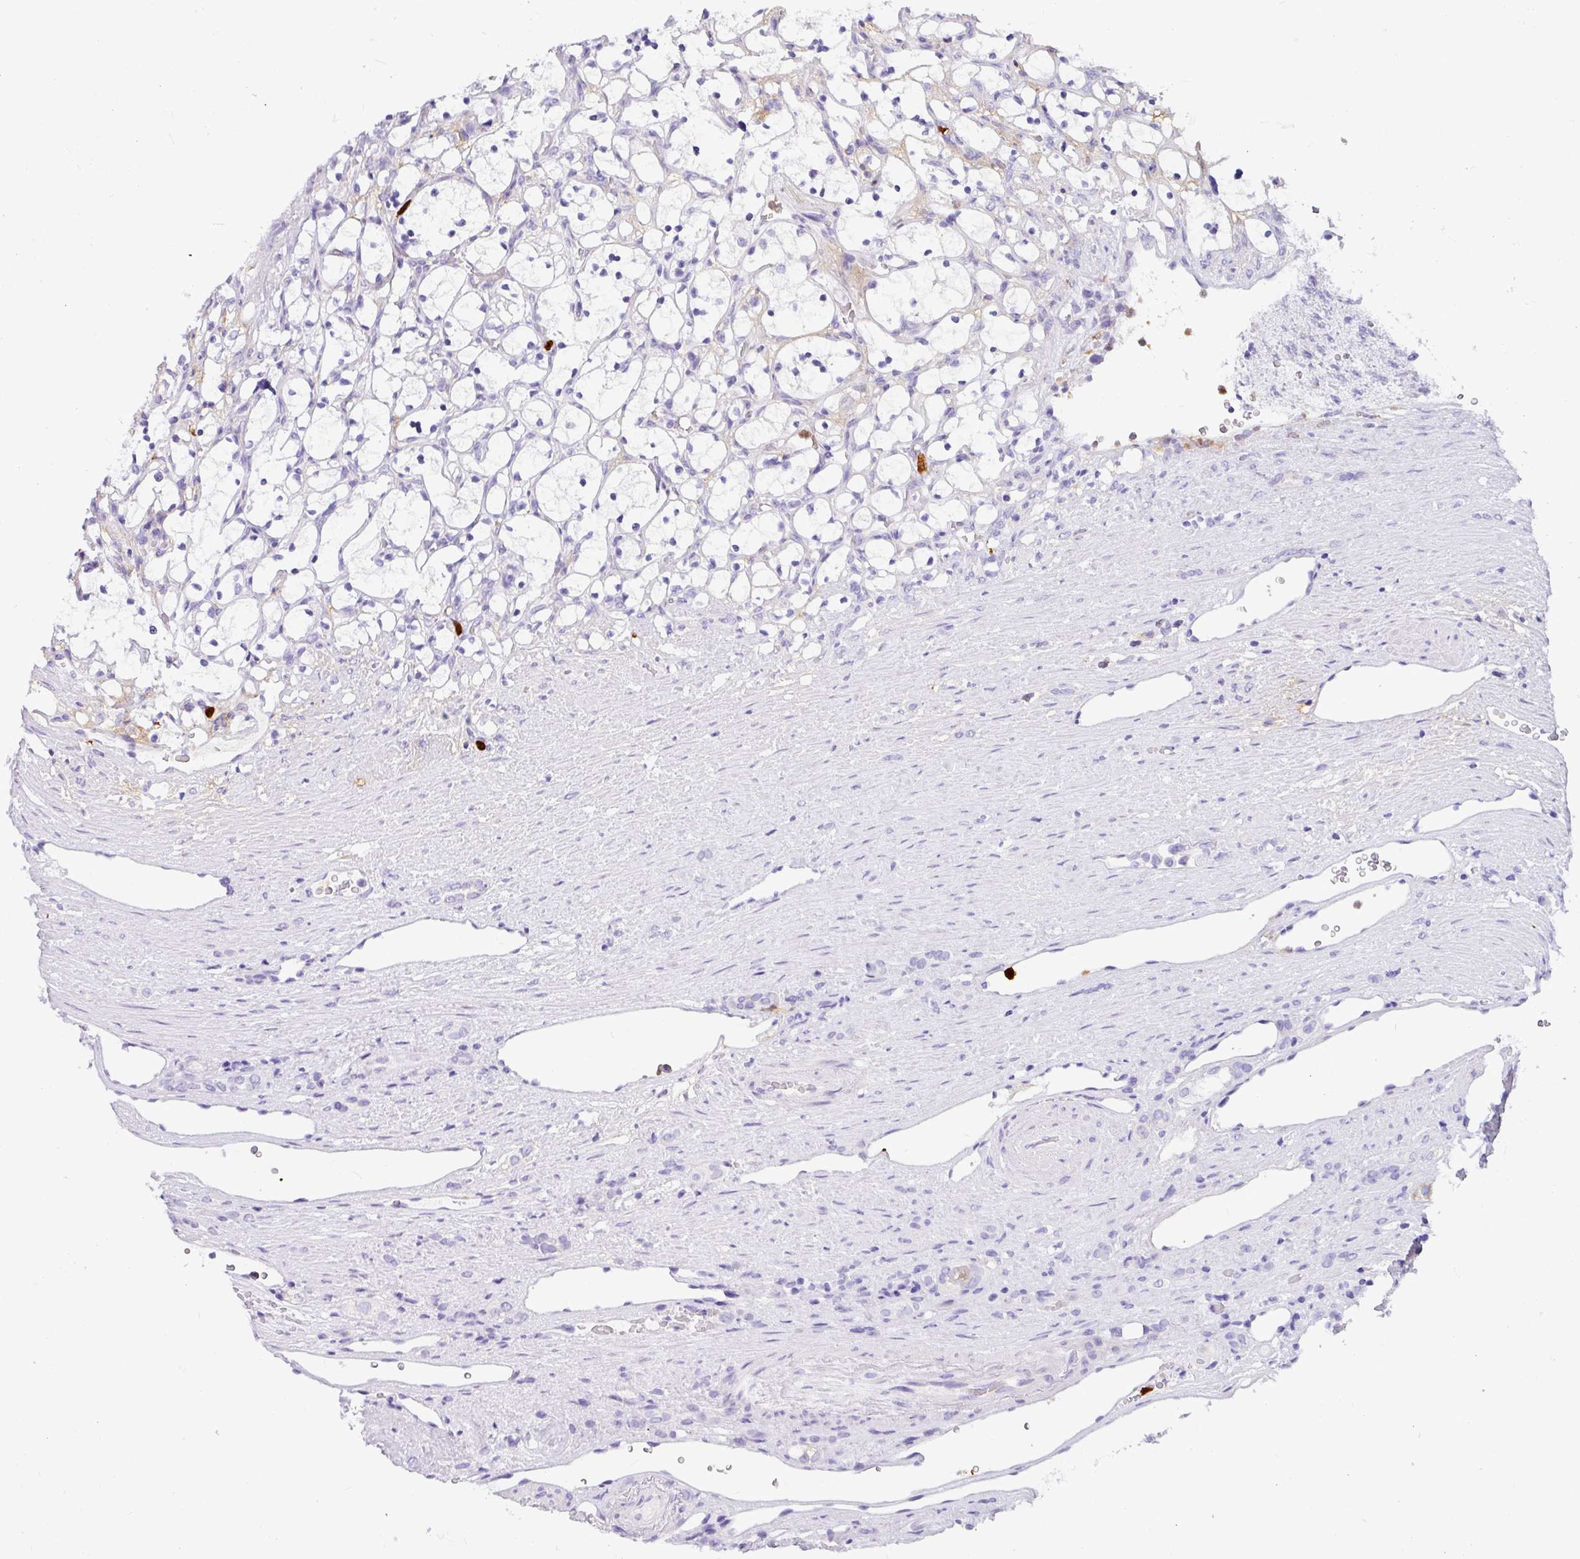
{"staining": {"intensity": "negative", "quantity": "none", "location": "none"}, "tissue": "renal cancer", "cell_type": "Tumor cells", "image_type": "cancer", "snomed": [{"axis": "morphology", "description": "Adenocarcinoma, NOS"}, {"axis": "topography", "description": "Kidney"}], "caption": "This is an immunohistochemistry (IHC) photomicrograph of renal cancer. There is no positivity in tumor cells.", "gene": "SH2D3C", "patient": {"sex": "female", "age": 69}}